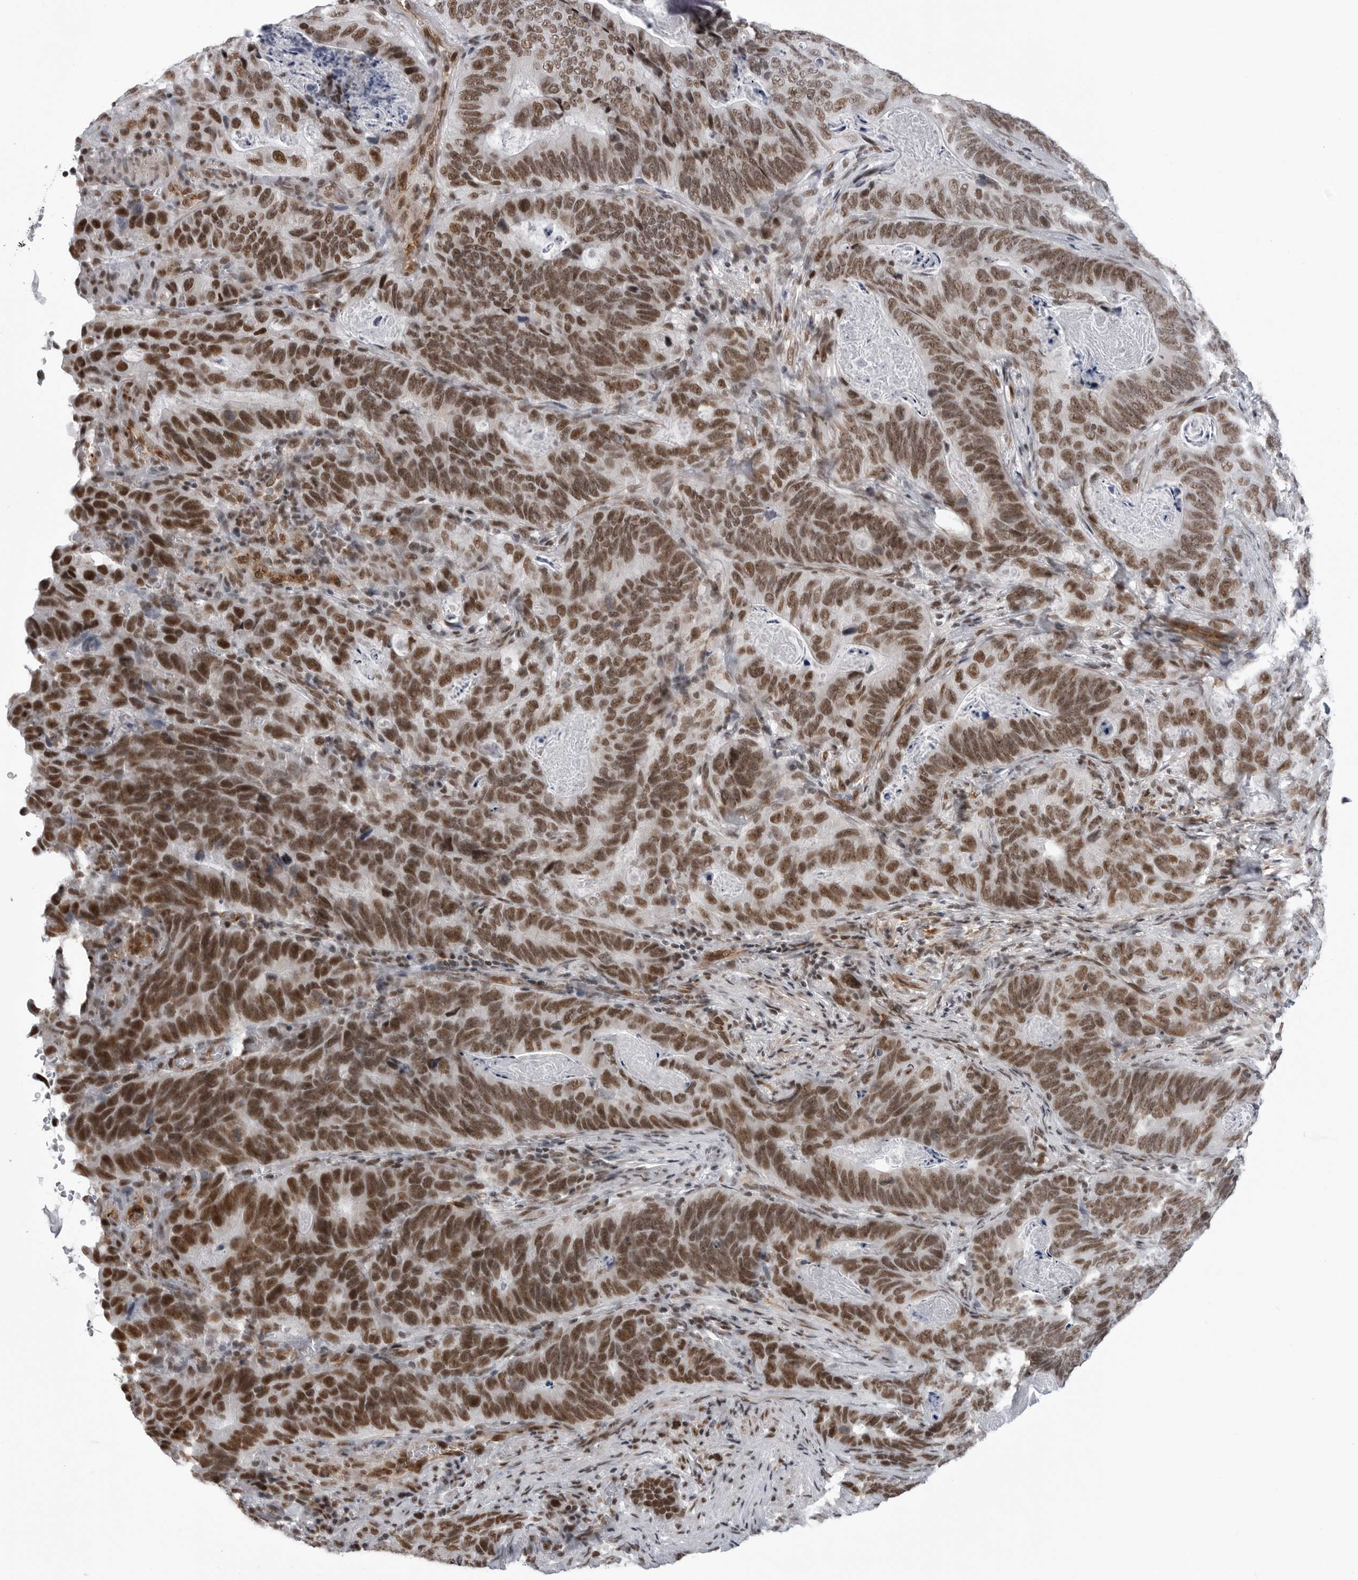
{"staining": {"intensity": "strong", "quantity": ">75%", "location": "nuclear"}, "tissue": "stomach cancer", "cell_type": "Tumor cells", "image_type": "cancer", "snomed": [{"axis": "morphology", "description": "Normal tissue, NOS"}, {"axis": "morphology", "description": "Adenocarcinoma, NOS"}, {"axis": "topography", "description": "Stomach"}], "caption": "A brown stain highlights strong nuclear staining of a protein in adenocarcinoma (stomach) tumor cells.", "gene": "RNF26", "patient": {"sex": "female", "age": 89}}